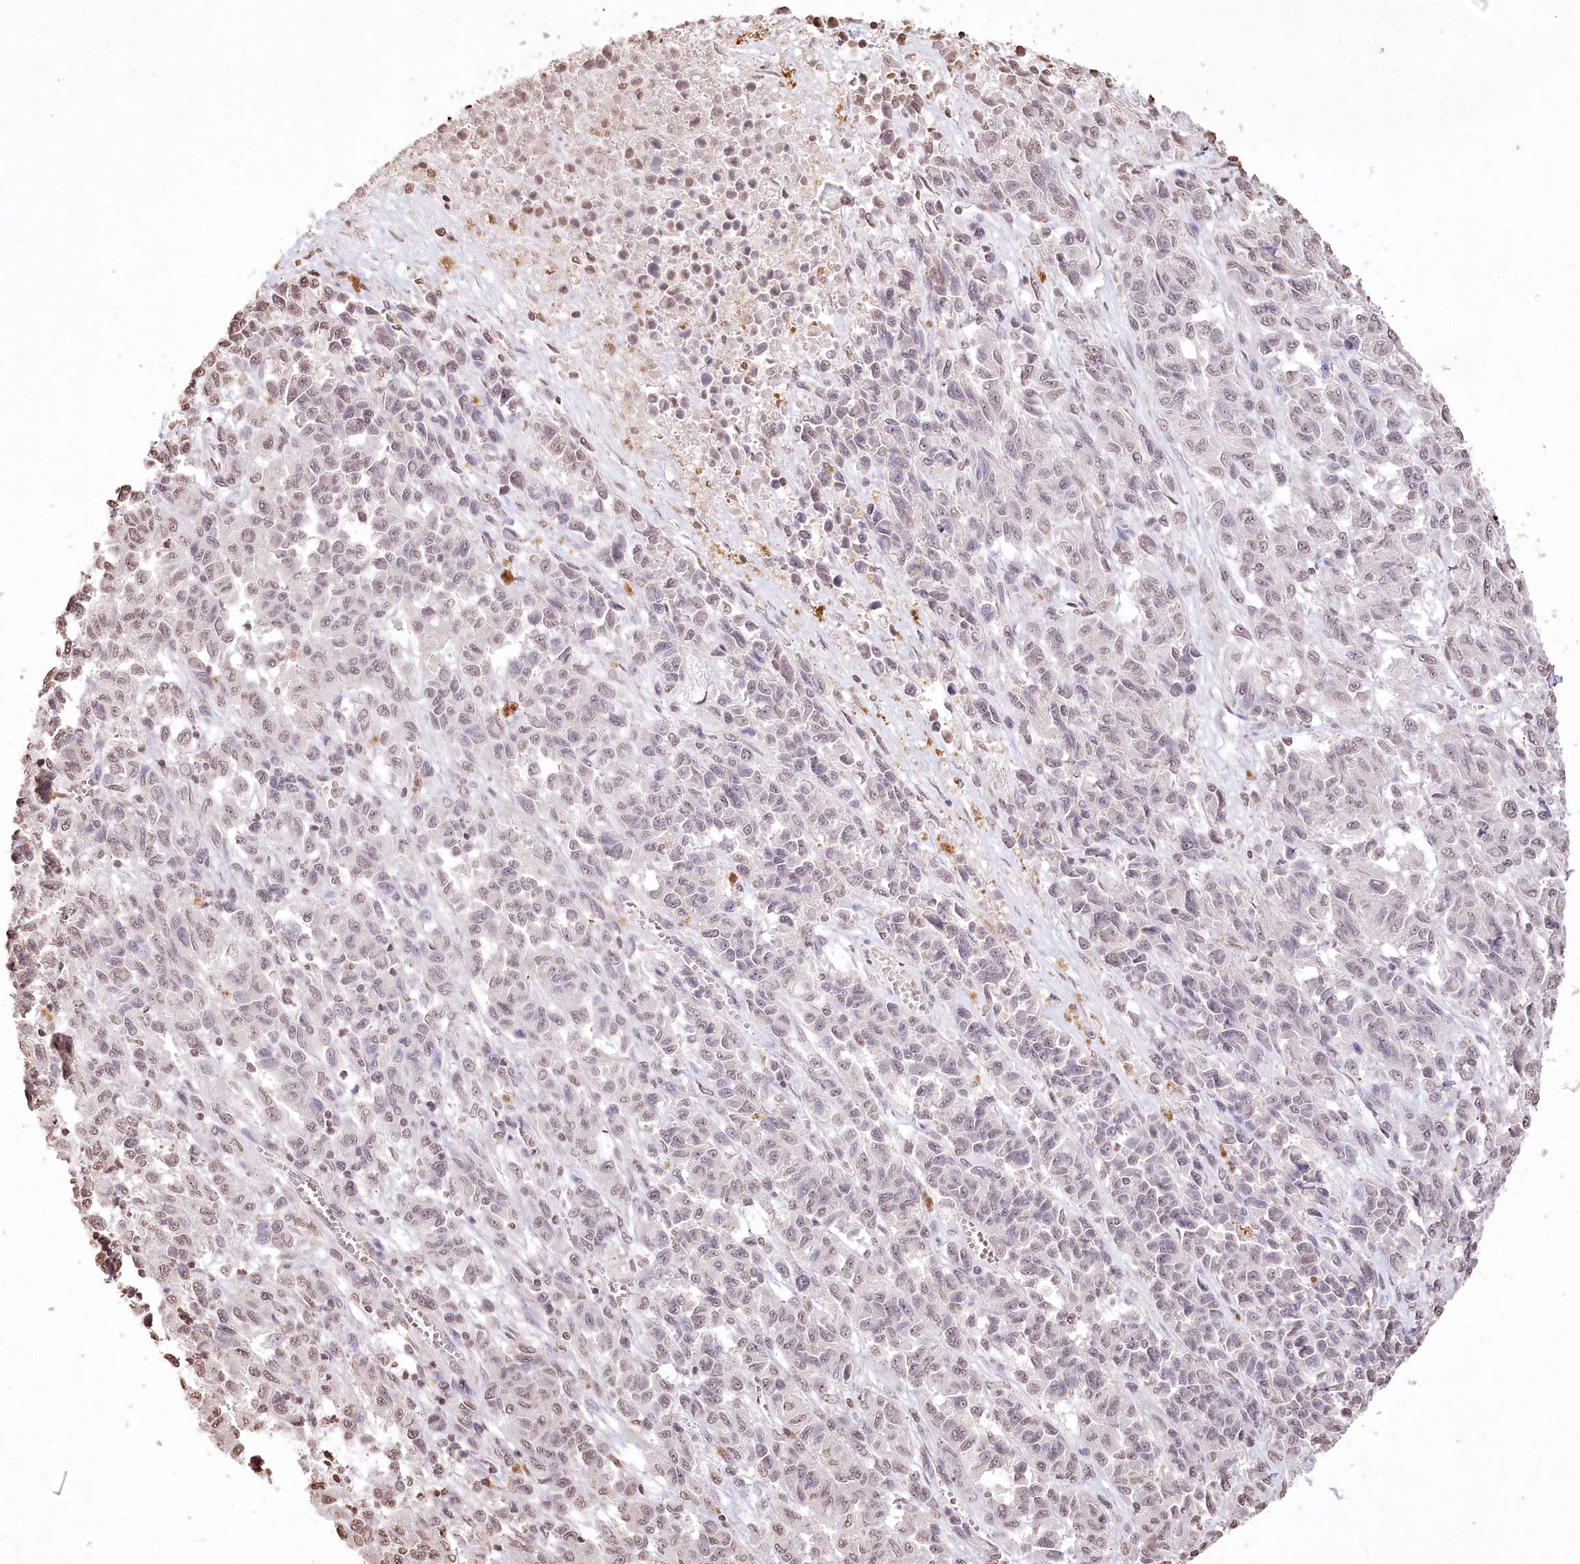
{"staining": {"intensity": "negative", "quantity": "none", "location": "none"}, "tissue": "melanoma", "cell_type": "Tumor cells", "image_type": "cancer", "snomed": [{"axis": "morphology", "description": "Malignant melanoma, Metastatic site"}, {"axis": "topography", "description": "Lung"}], "caption": "The IHC histopathology image has no significant staining in tumor cells of malignant melanoma (metastatic site) tissue. (DAB (3,3'-diaminobenzidine) immunohistochemistry, high magnification).", "gene": "DMXL1", "patient": {"sex": "male", "age": 64}}